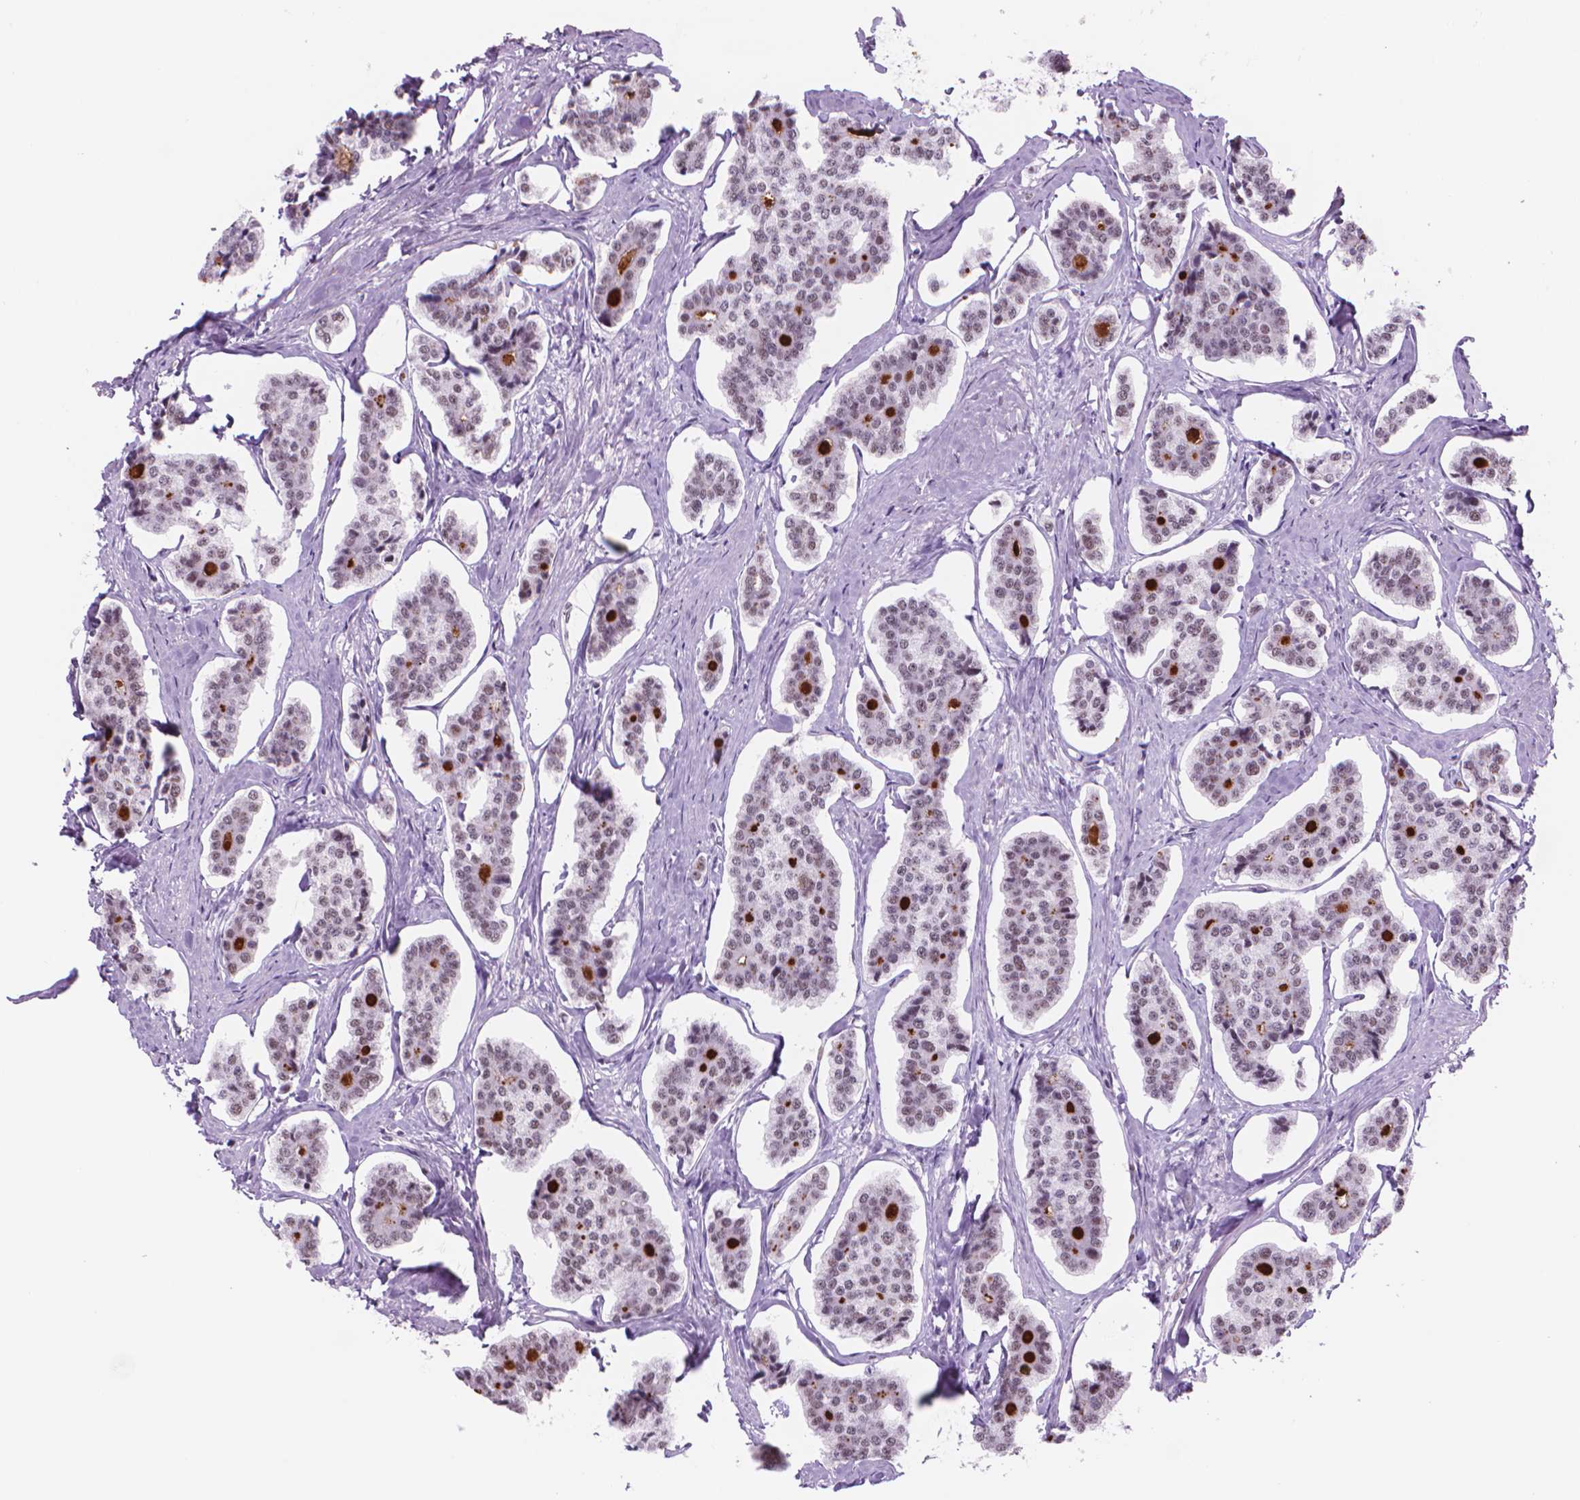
{"staining": {"intensity": "weak", "quantity": "25%-75%", "location": "nuclear"}, "tissue": "carcinoid", "cell_type": "Tumor cells", "image_type": "cancer", "snomed": [{"axis": "morphology", "description": "Carcinoid, malignant, NOS"}, {"axis": "topography", "description": "Small intestine"}], "caption": "An immunohistochemistry (IHC) histopathology image of neoplastic tissue is shown. Protein staining in brown labels weak nuclear positivity in carcinoid within tumor cells.", "gene": "POLR3D", "patient": {"sex": "female", "age": 65}}